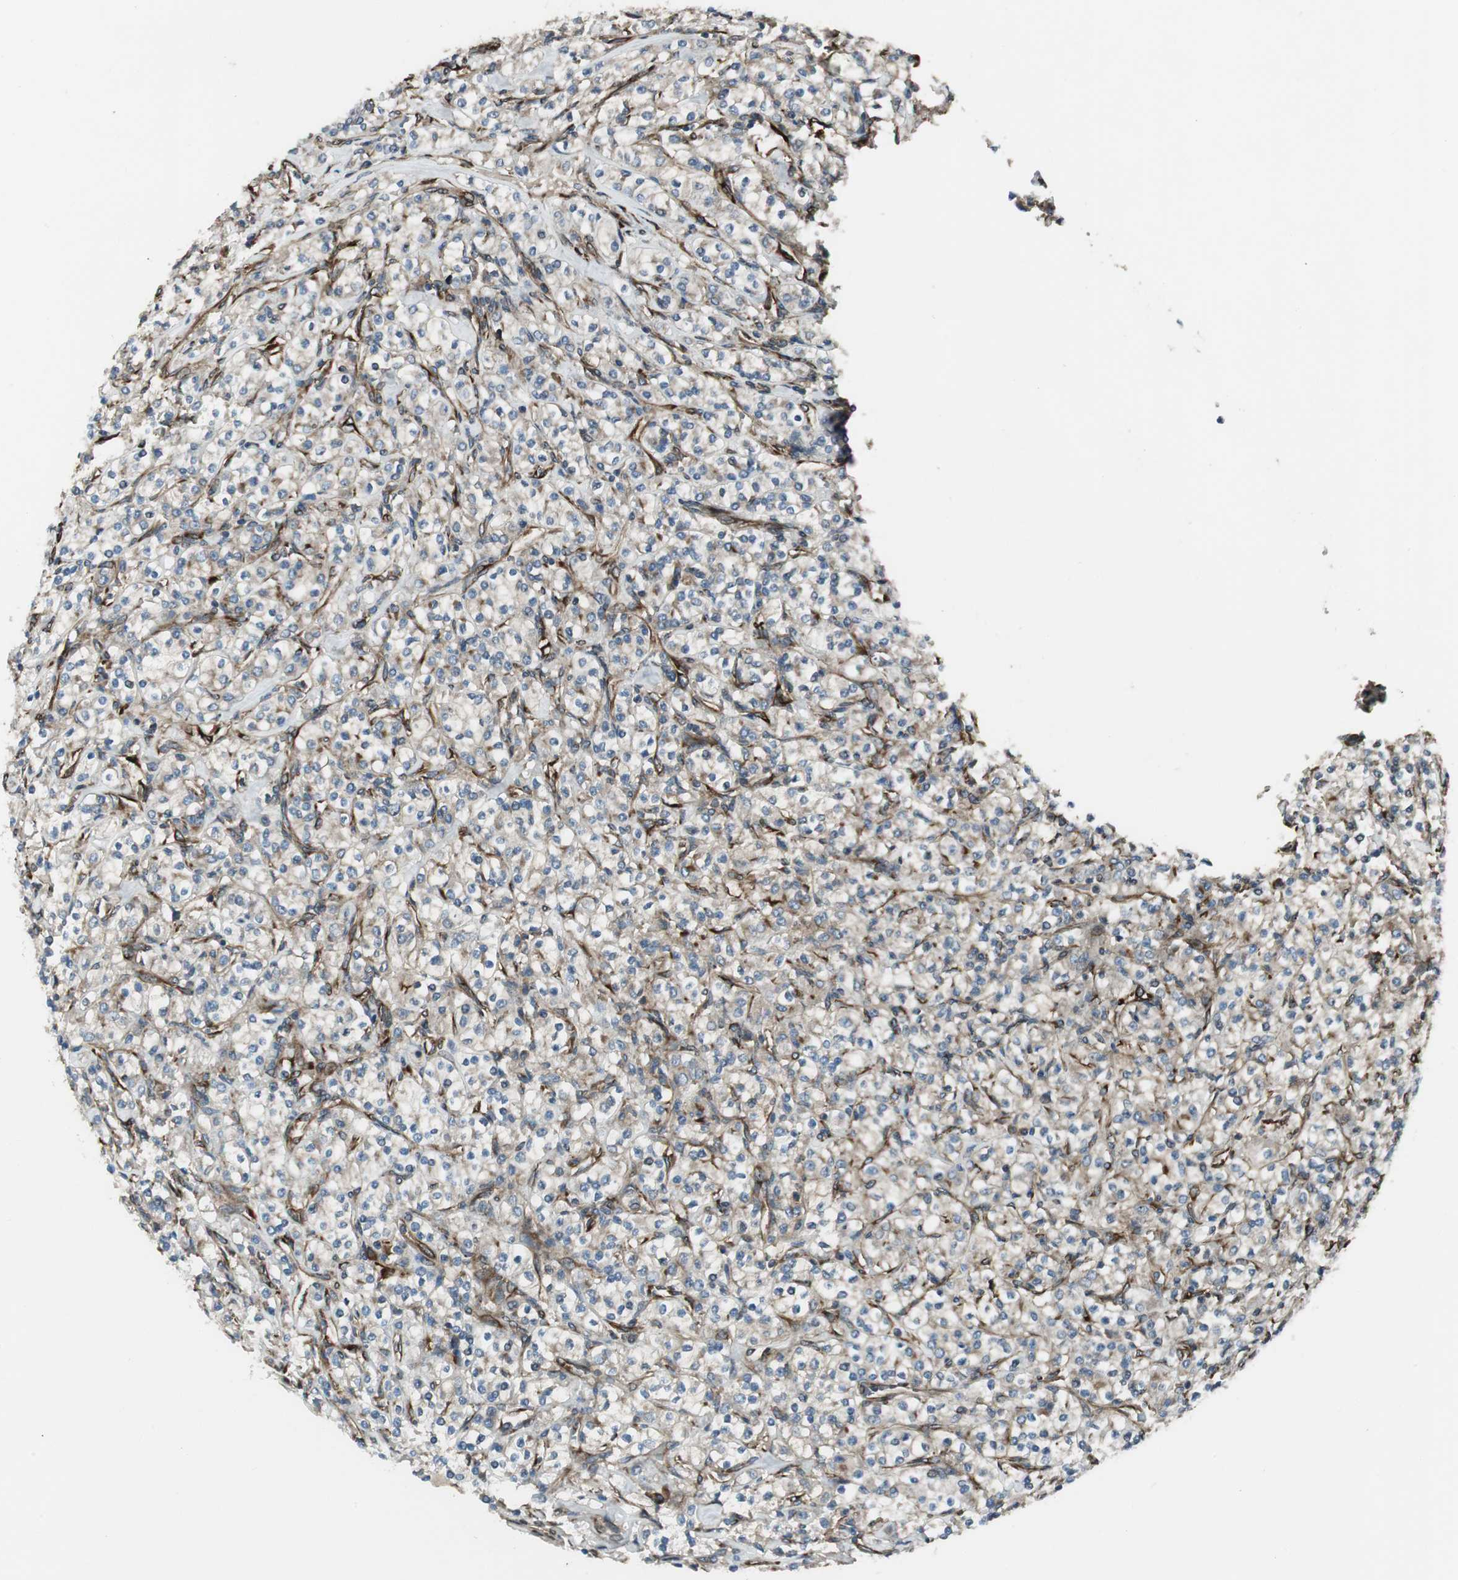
{"staining": {"intensity": "weak", "quantity": "<25%", "location": "cytoplasmic/membranous"}, "tissue": "renal cancer", "cell_type": "Tumor cells", "image_type": "cancer", "snomed": [{"axis": "morphology", "description": "Adenocarcinoma, NOS"}, {"axis": "topography", "description": "Kidney"}], "caption": "Immunohistochemistry (IHC) image of renal adenocarcinoma stained for a protein (brown), which reveals no positivity in tumor cells. Nuclei are stained in blue.", "gene": "PRKG1", "patient": {"sex": "male", "age": 77}}